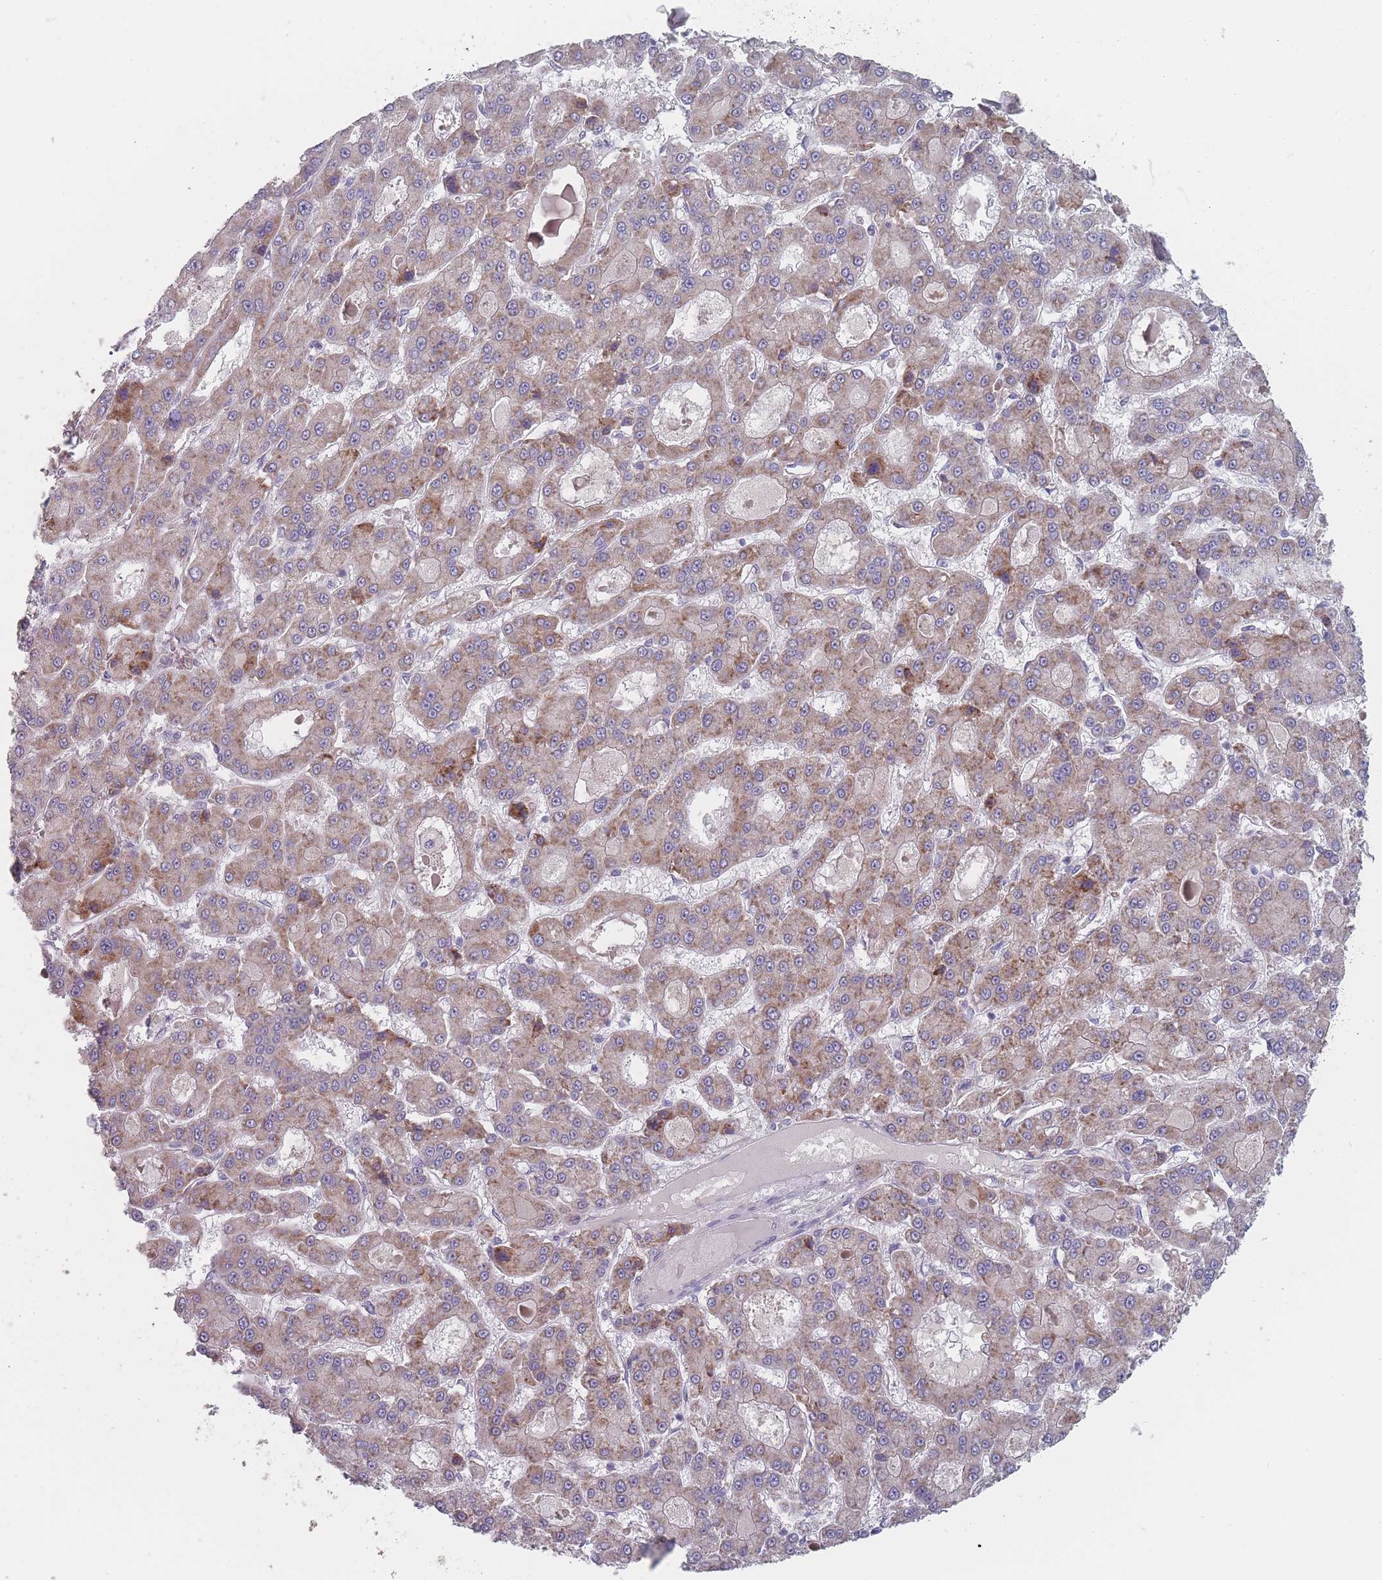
{"staining": {"intensity": "moderate", "quantity": "25%-75%", "location": "cytoplasmic/membranous"}, "tissue": "liver cancer", "cell_type": "Tumor cells", "image_type": "cancer", "snomed": [{"axis": "morphology", "description": "Carcinoma, Hepatocellular, NOS"}, {"axis": "topography", "description": "Liver"}], "caption": "Immunohistochemical staining of liver cancer shows medium levels of moderate cytoplasmic/membranous staining in approximately 25%-75% of tumor cells.", "gene": "CACNG5", "patient": {"sex": "male", "age": 70}}